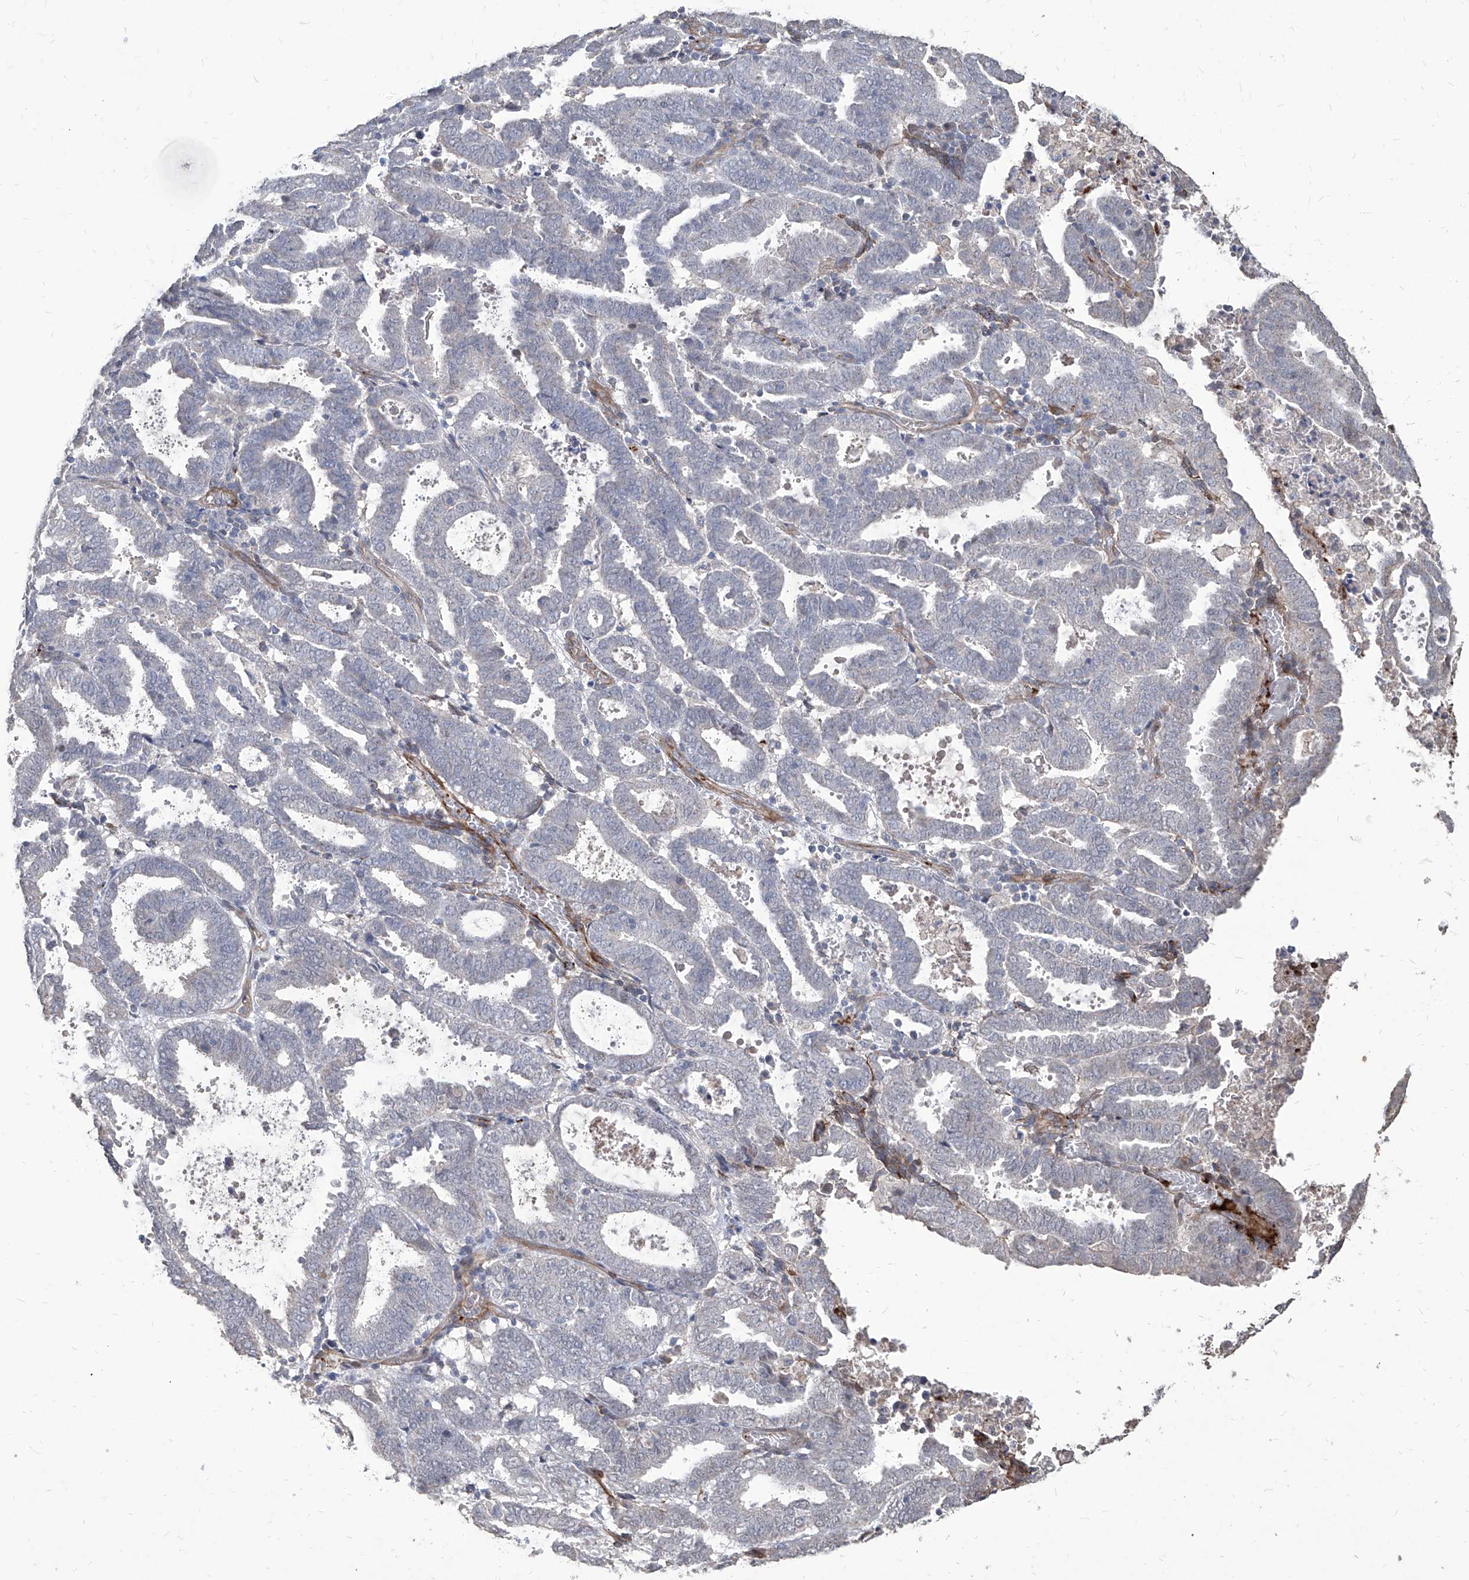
{"staining": {"intensity": "negative", "quantity": "none", "location": "none"}, "tissue": "endometrial cancer", "cell_type": "Tumor cells", "image_type": "cancer", "snomed": [{"axis": "morphology", "description": "Adenocarcinoma, NOS"}, {"axis": "topography", "description": "Uterus"}], "caption": "Immunohistochemistry (IHC) photomicrograph of neoplastic tissue: endometrial cancer stained with DAB reveals no significant protein expression in tumor cells.", "gene": "FAM83B", "patient": {"sex": "female", "age": 83}}